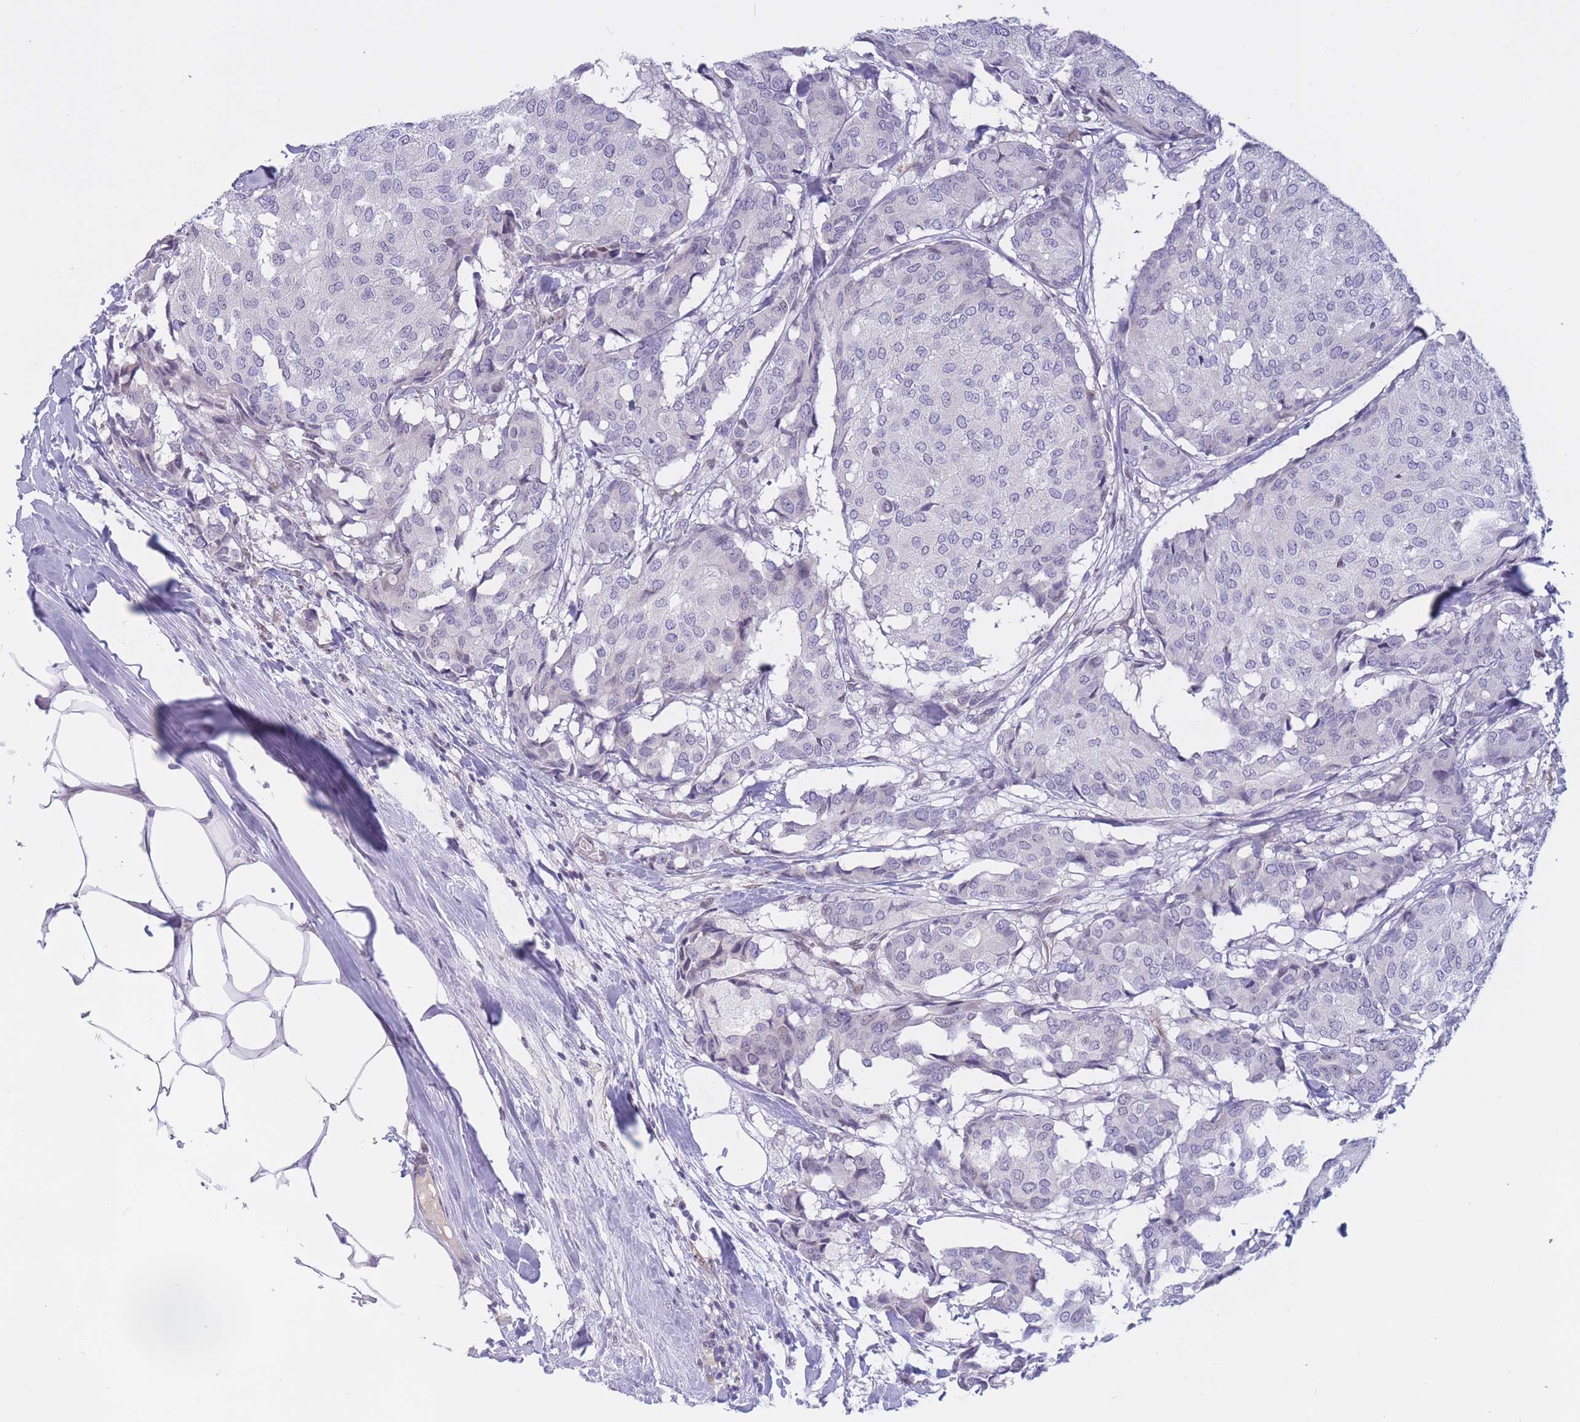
{"staining": {"intensity": "negative", "quantity": "none", "location": "none"}, "tissue": "breast cancer", "cell_type": "Tumor cells", "image_type": "cancer", "snomed": [{"axis": "morphology", "description": "Duct carcinoma"}, {"axis": "topography", "description": "Breast"}], "caption": "Breast infiltrating ductal carcinoma was stained to show a protein in brown. There is no significant expression in tumor cells. (Stains: DAB immunohistochemistry (IHC) with hematoxylin counter stain, Microscopy: brightfield microscopy at high magnification).", "gene": "BOP1", "patient": {"sex": "female", "age": 75}}